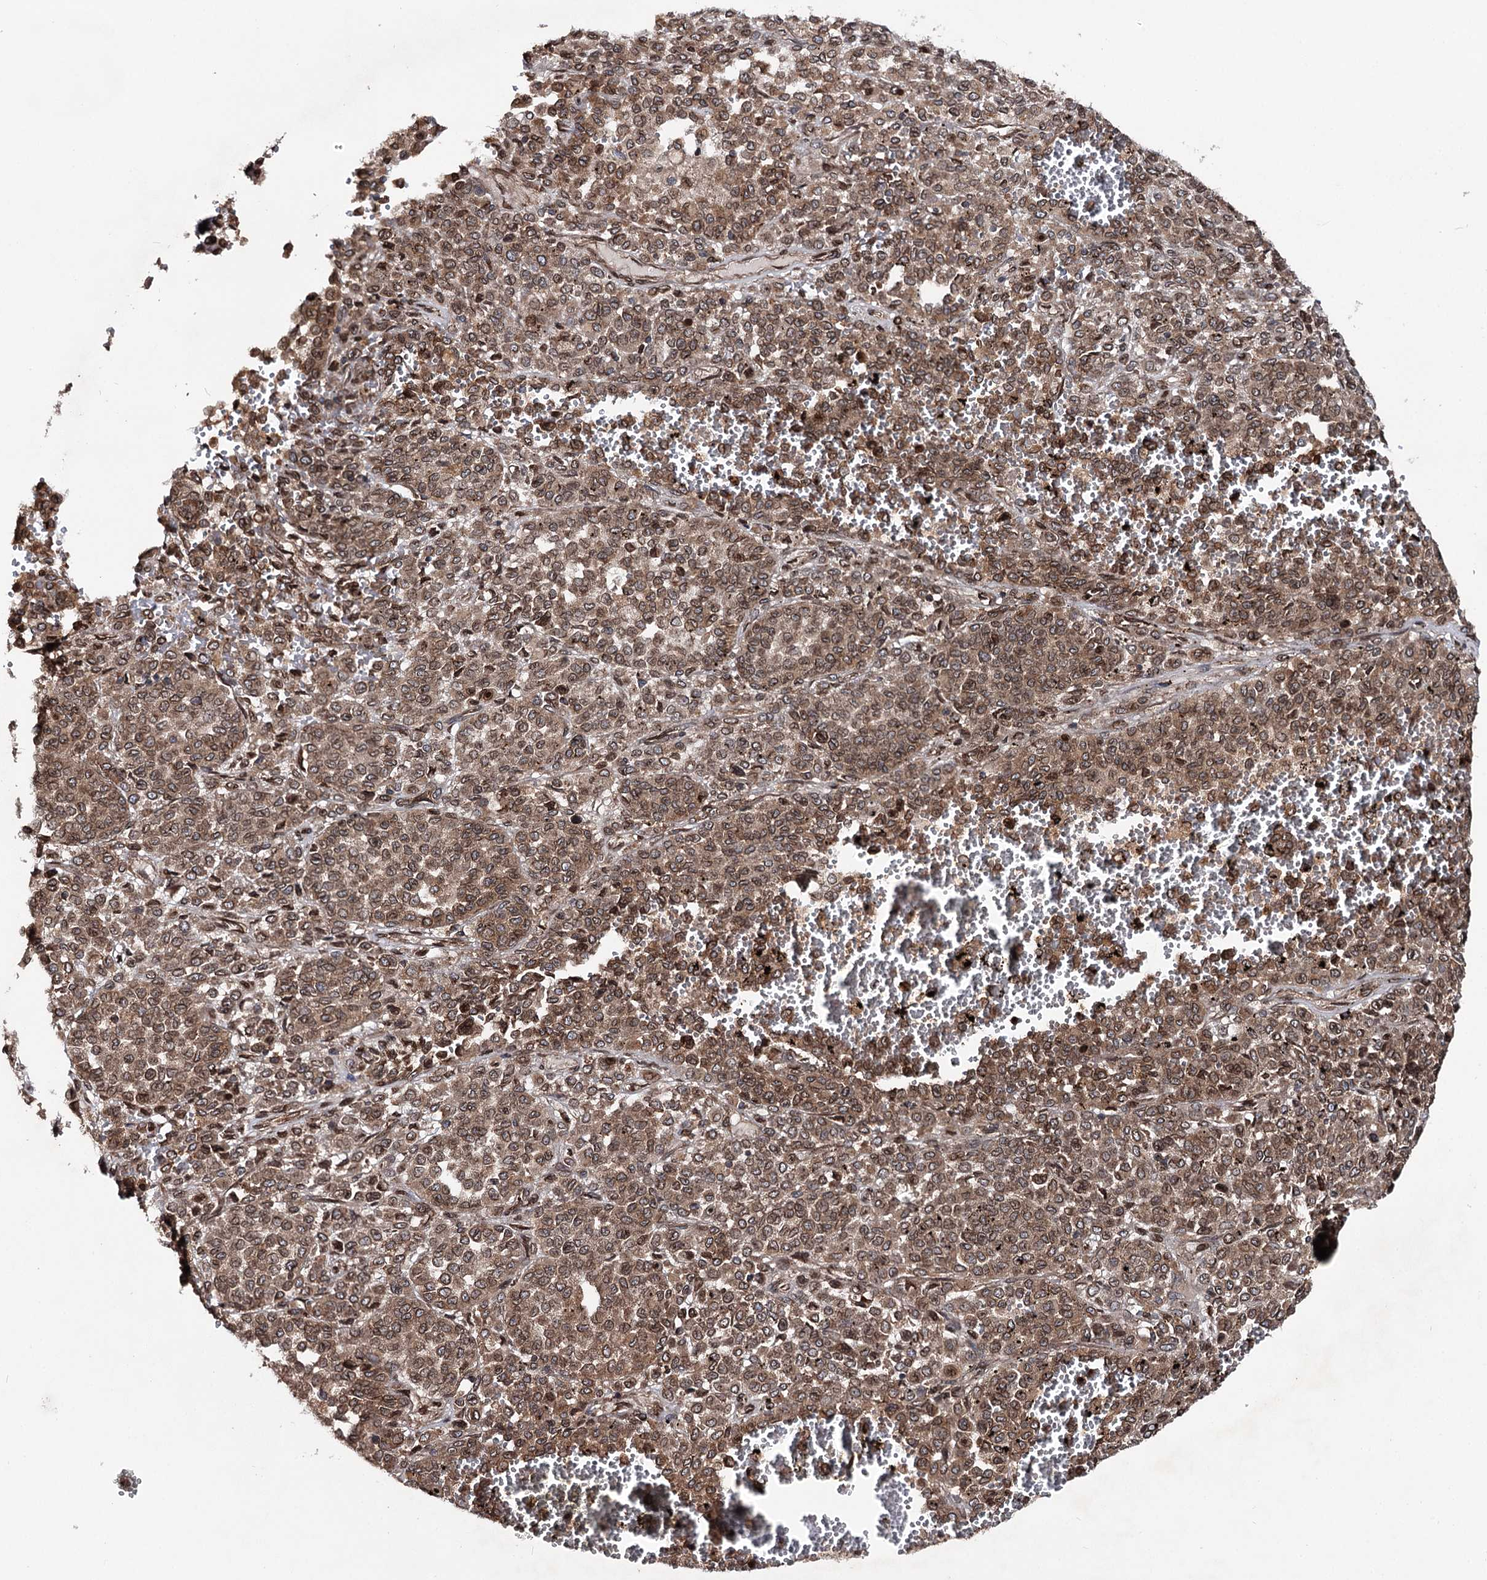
{"staining": {"intensity": "moderate", "quantity": ">75%", "location": "cytoplasmic/membranous,nuclear"}, "tissue": "melanoma", "cell_type": "Tumor cells", "image_type": "cancer", "snomed": [{"axis": "morphology", "description": "Malignant melanoma, Metastatic site"}, {"axis": "topography", "description": "Pancreas"}], "caption": "Protein analysis of melanoma tissue demonstrates moderate cytoplasmic/membranous and nuclear expression in about >75% of tumor cells.", "gene": "FGFR1OP2", "patient": {"sex": "female", "age": 30}}